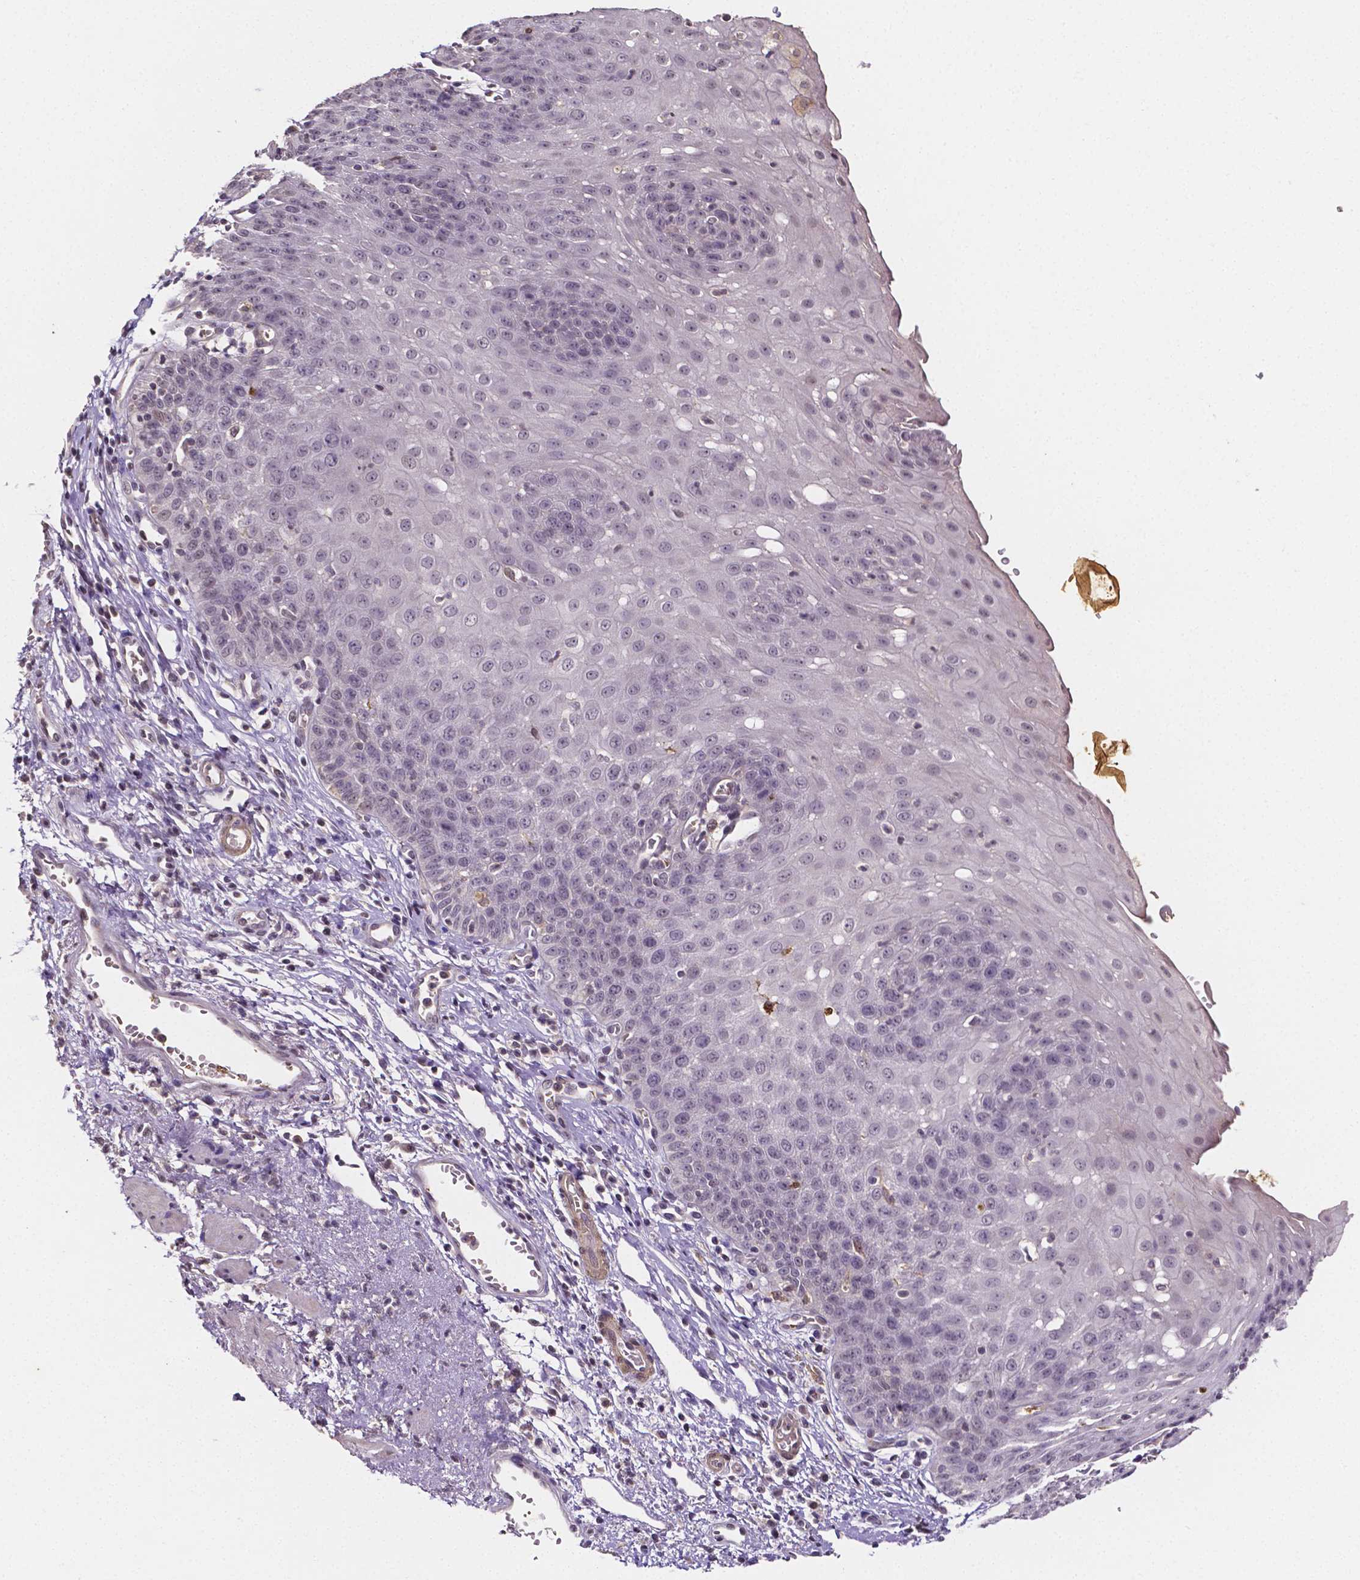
{"staining": {"intensity": "negative", "quantity": "none", "location": "none"}, "tissue": "esophagus", "cell_type": "Squamous epithelial cells", "image_type": "normal", "snomed": [{"axis": "morphology", "description": "Normal tissue, NOS"}, {"axis": "topography", "description": "Esophagus"}], "caption": "Immunohistochemistry photomicrograph of unremarkable human esophagus stained for a protein (brown), which shows no expression in squamous epithelial cells. The staining is performed using DAB brown chromogen with nuclei counter-stained in using hematoxylin.", "gene": "NRGN", "patient": {"sex": "male", "age": 71}}